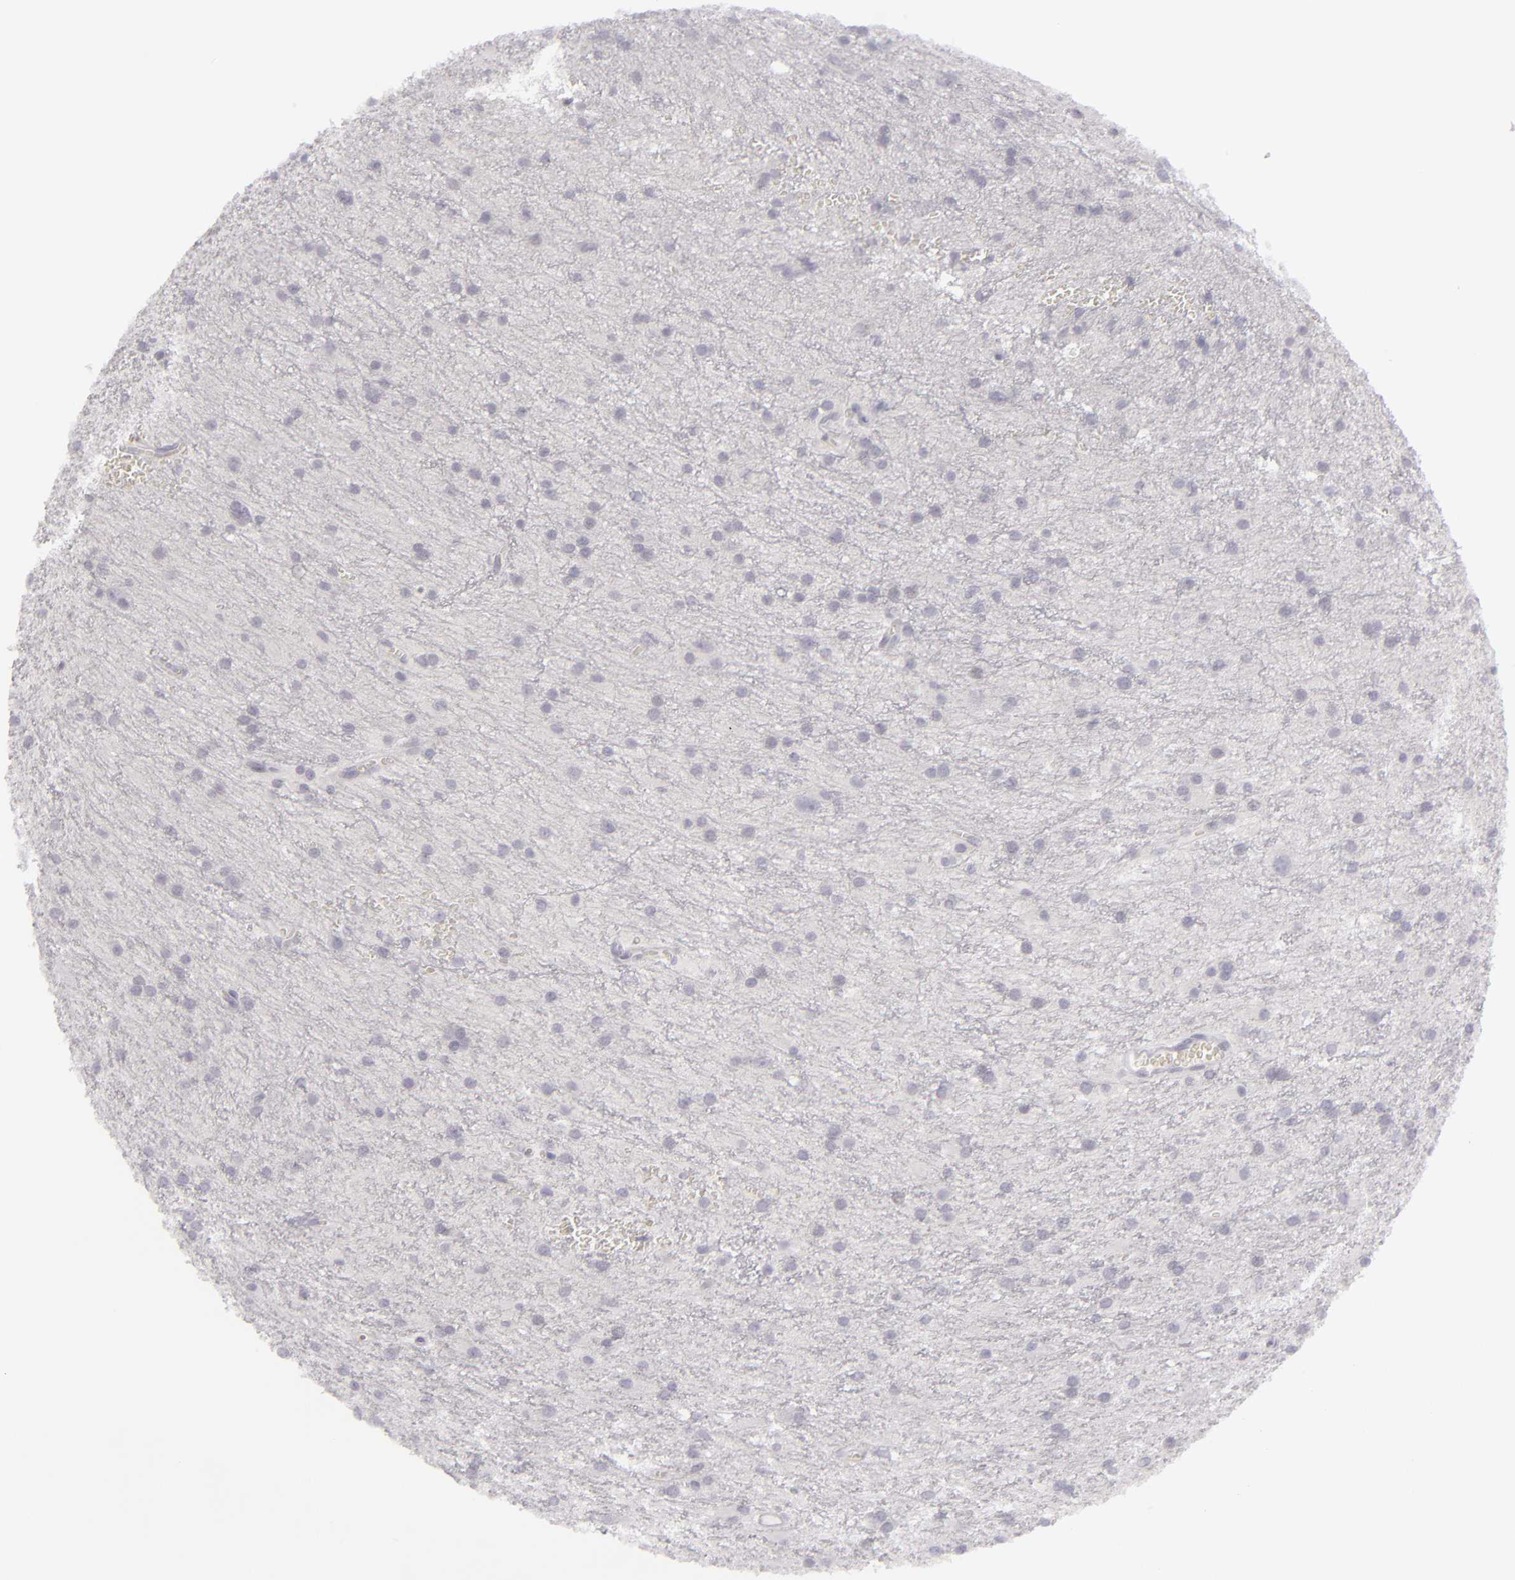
{"staining": {"intensity": "negative", "quantity": "none", "location": "none"}, "tissue": "glioma", "cell_type": "Tumor cells", "image_type": "cancer", "snomed": [{"axis": "morphology", "description": "Glioma, malignant, Low grade"}, {"axis": "topography", "description": "Brain"}], "caption": "The photomicrograph exhibits no significant positivity in tumor cells of low-grade glioma (malignant).", "gene": "JUP", "patient": {"sex": "female", "age": 15}}